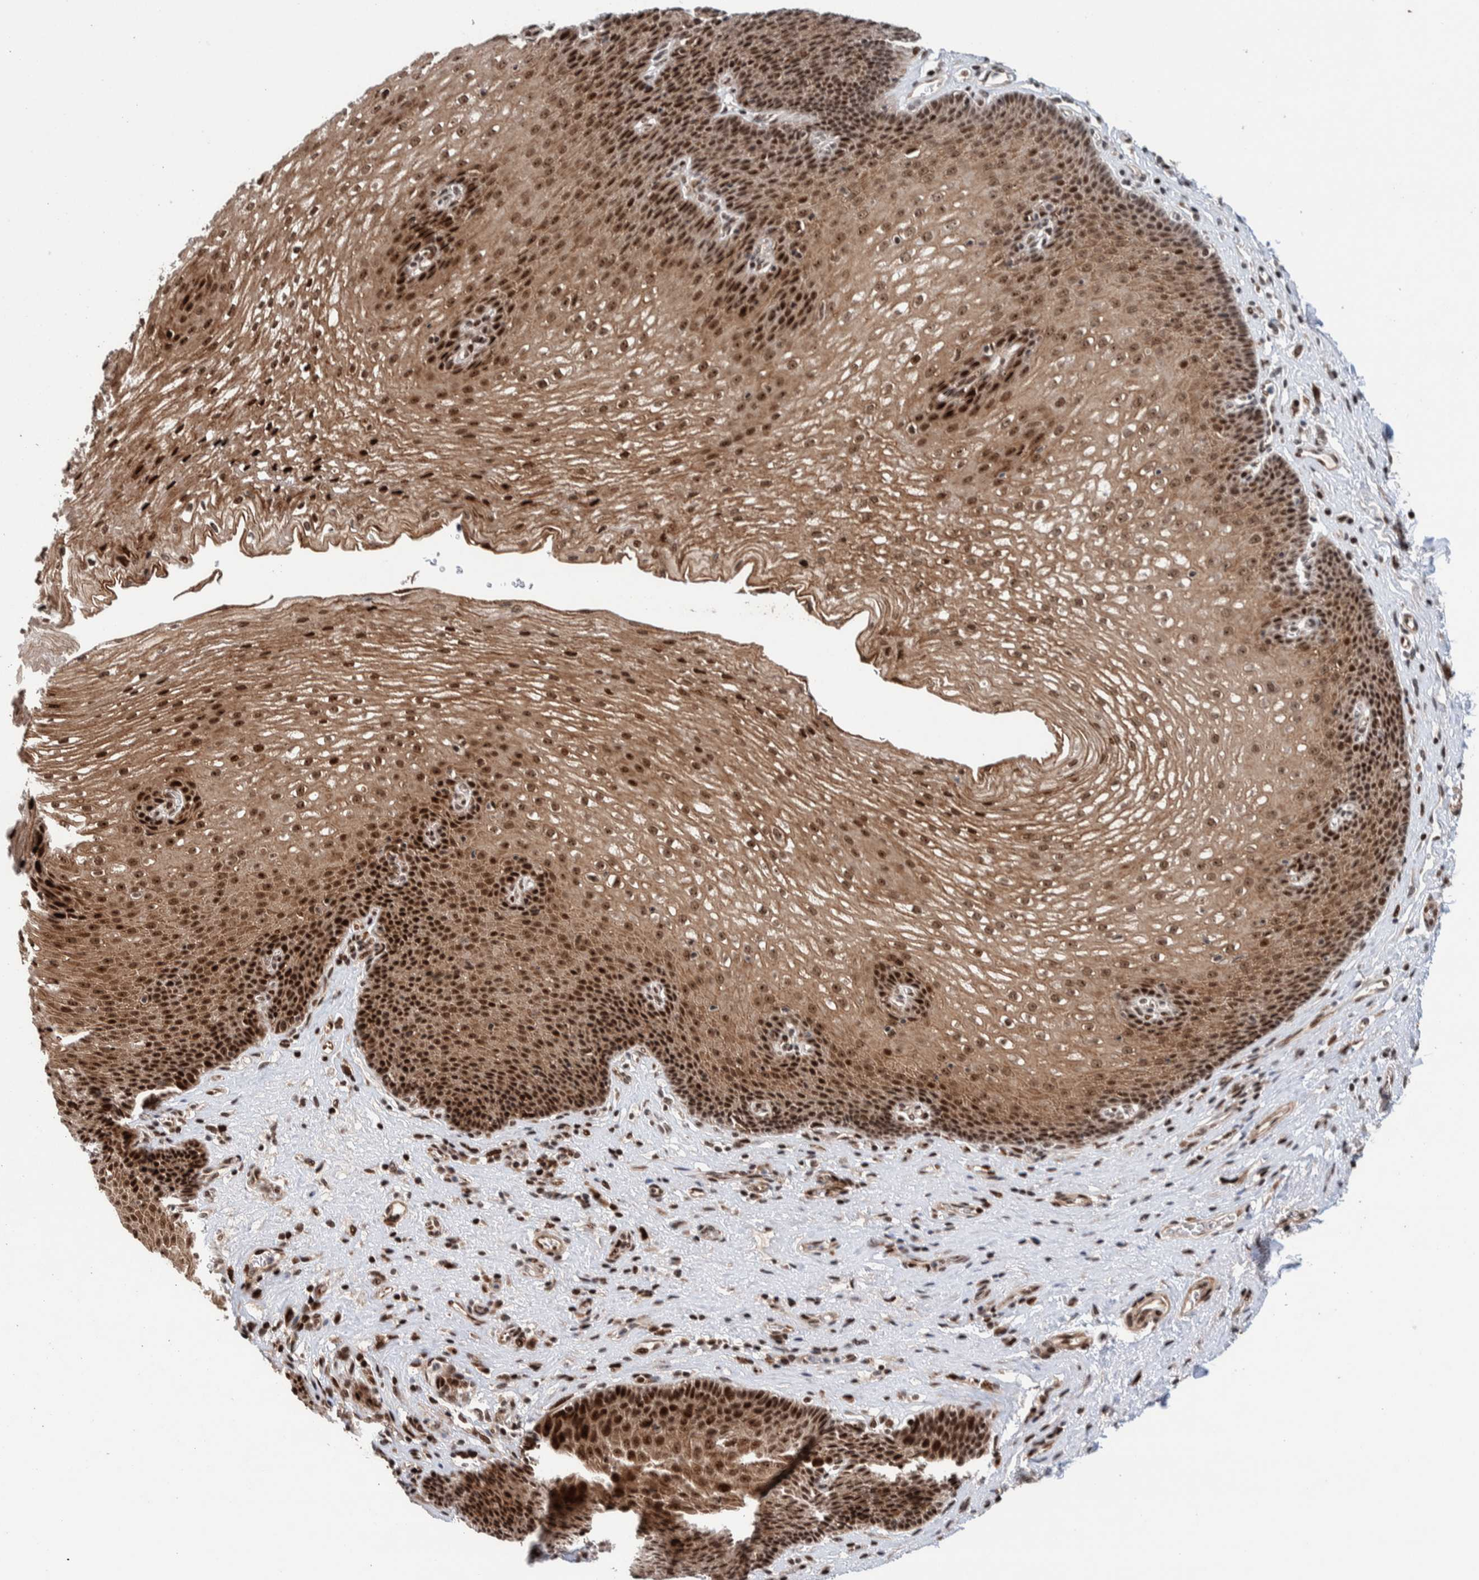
{"staining": {"intensity": "strong", "quantity": ">75%", "location": "cytoplasmic/membranous,nuclear"}, "tissue": "esophagus", "cell_type": "Squamous epithelial cells", "image_type": "normal", "snomed": [{"axis": "morphology", "description": "Normal tissue, NOS"}, {"axis": "topography", "description": "Esophagus"}], "caption": "IHC image of unremarkable esophagus: esophagus stained using immunohistochemistry (IHC) reveals high levels of strong protein expression localized specifically in the cytoplasmic/membranous,nuclear of squamous epithelial cells, appearing as a cytoplasmic/membranous,nuclear brown color.", "gene": "CHD4", "patient": {"sex": "male", "age": 48}}